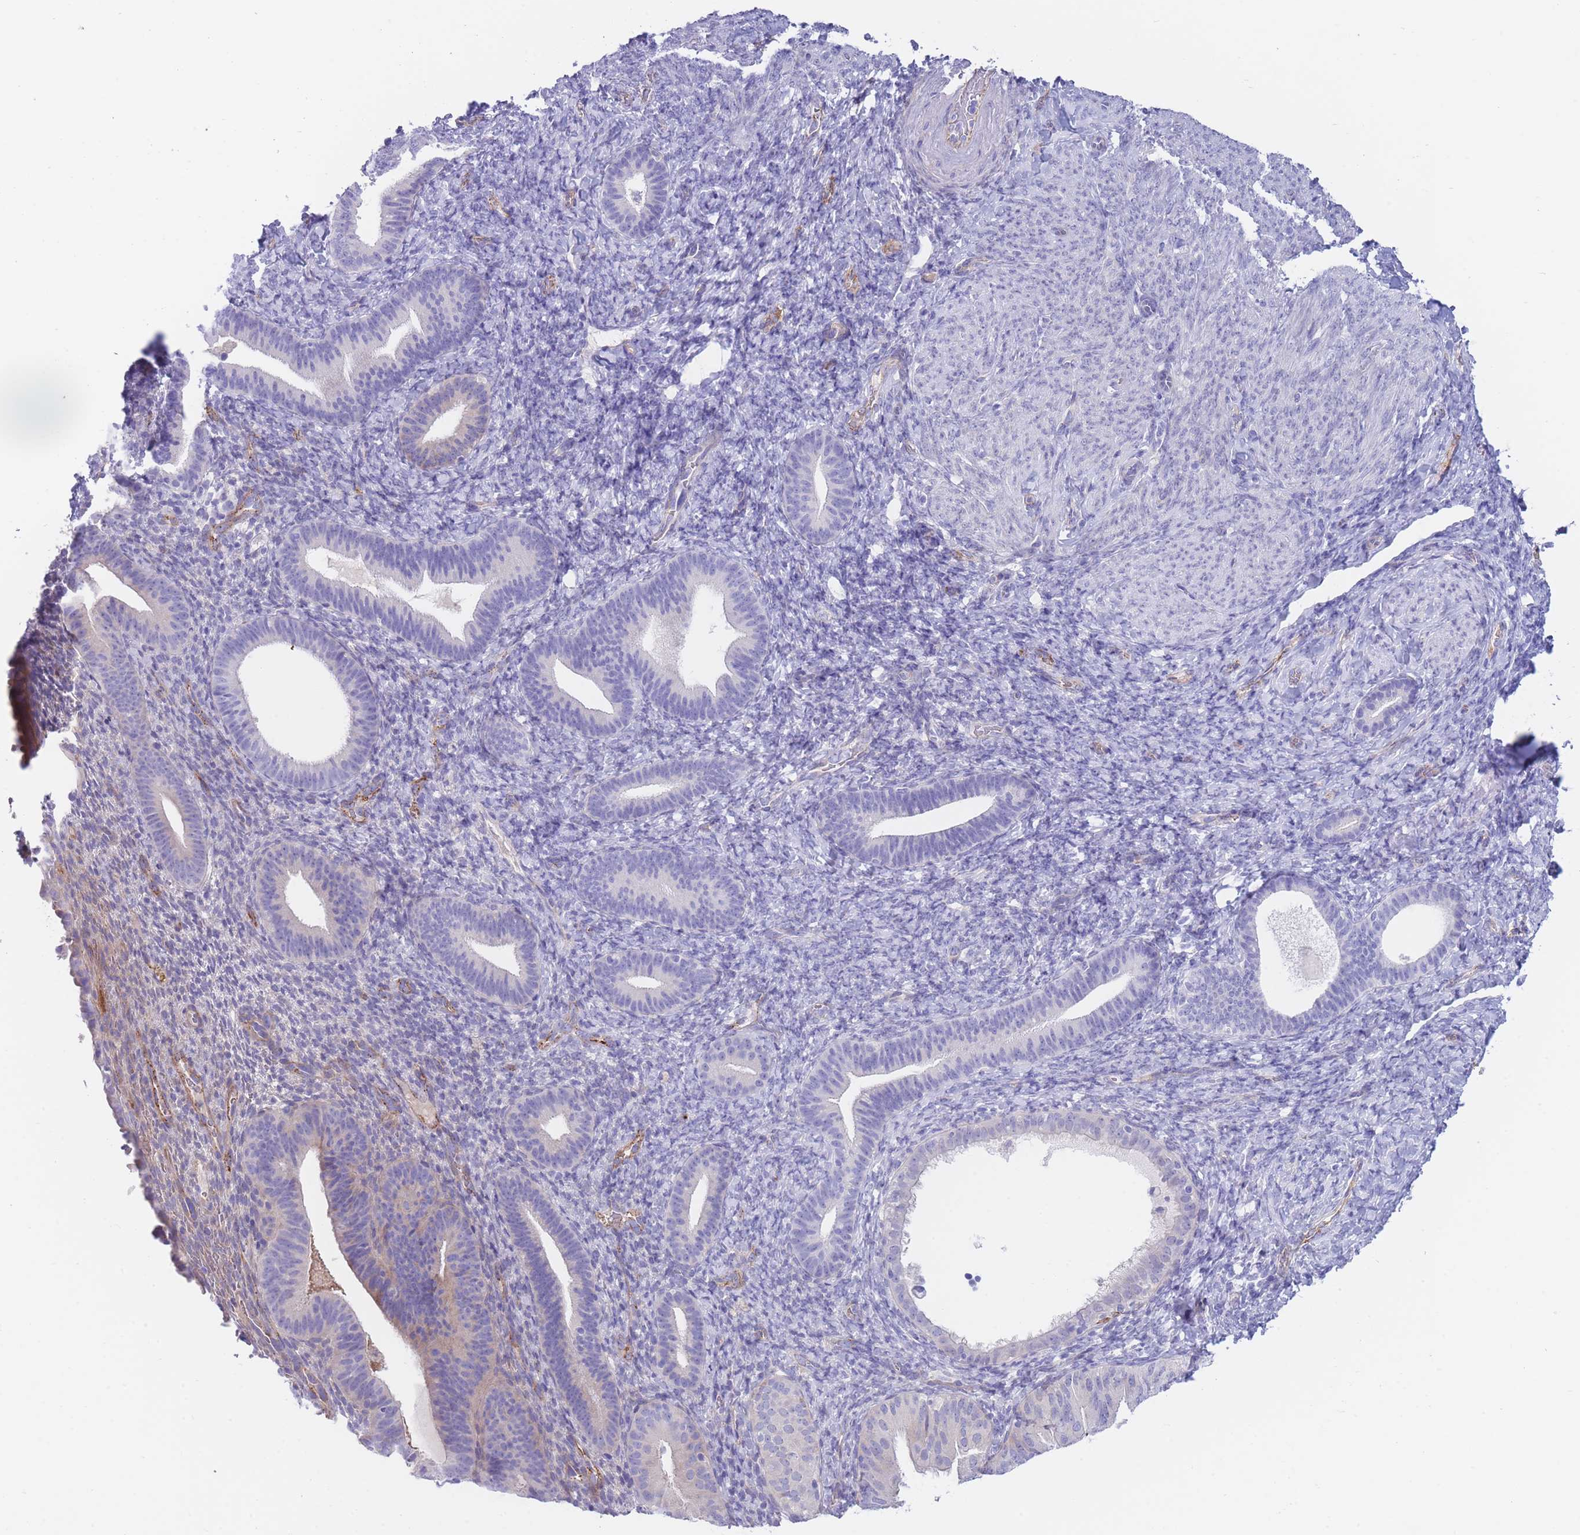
{"staining": {"intensity": "negative", "quantity": "none", "location": "none"}, "tissue": "endometrium", "cell_type": "Cells in endometrial stroma", "image_type": "normal", "snomed": [{"axis": "morphology", "description": "Normal tissue, NOS"}, {"axis": "topography", "description": "Endometrium"}], "caption": "High power microscopy image of an immunohistochemistry (IHC) histopathology image of benign endometrium, revealing no significant positivity in cells in endometrial stroma.", "gene": "DET1", "patient": {"sex": "female", "age": 65}}